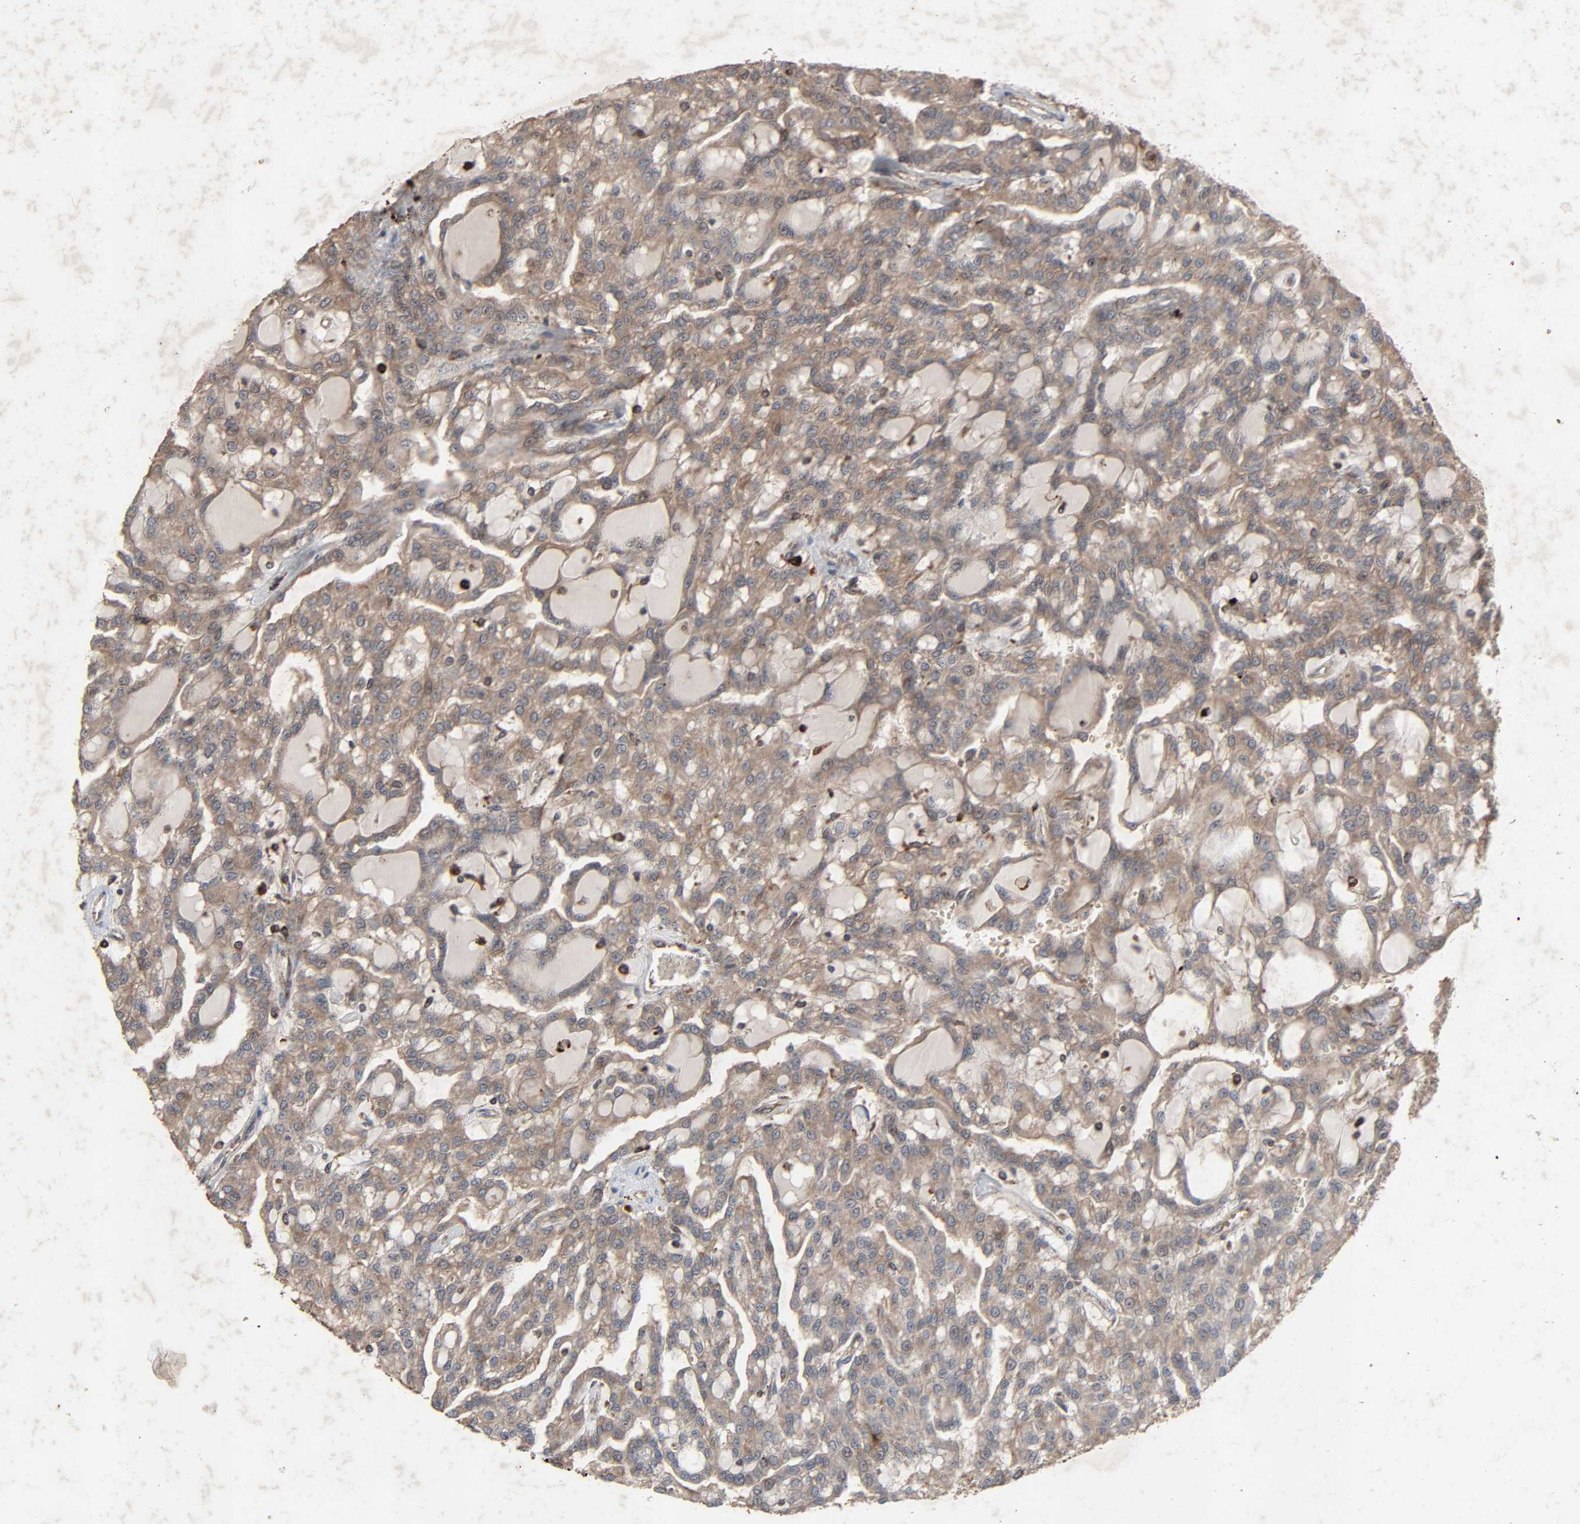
{"staining": {"intensity": "weak", "quantity": ">75%", "location": "cytoplasmic/membranous"}, "tissue": "renal cancer", "cell_type": "Tumor cells", "image_type": "cancer", "snomed": [{"axis": "morphology", "description": "Adenocarcinoma, NOS"}, {"axis": "topography", "description": "Kidney"}], "caption": "An image of human renal cancer stained for a protein displays weak cytoplasmic/membranous brown staining in tumor cells.", "gene": "ADCY4", "patient": {"sex": "male", "age": 63}}